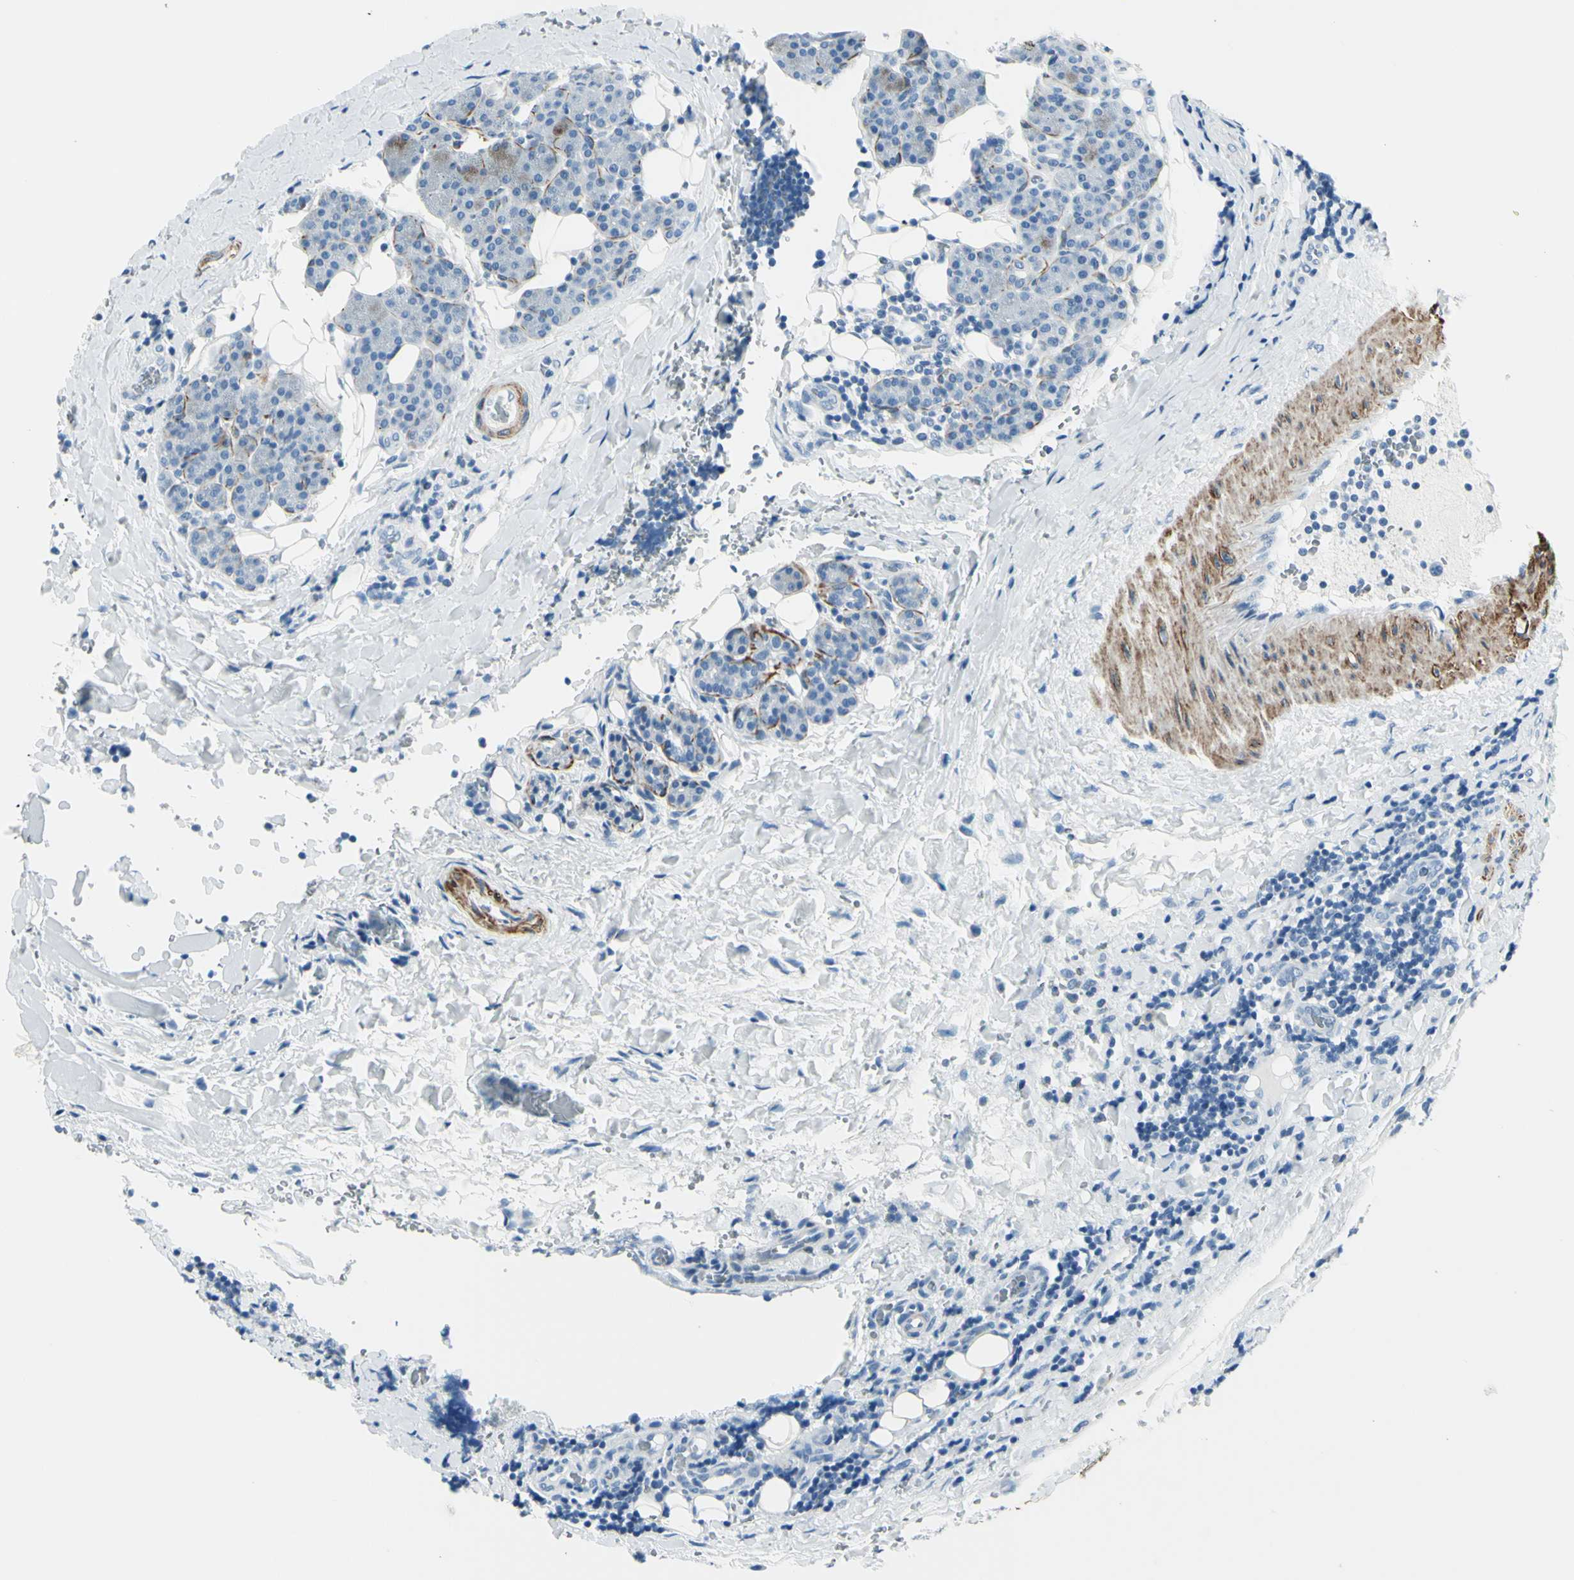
{"staining": {"intensity": "negative", "quantity": "none", "location": "none"}, "tissue": "lymph node", "cell_type": "Germinal center cells", "image_type": "normal", "snomed": [{"axis": "morphology", "description": "Normal tissue, NOS"}, {"axis": "topography", "description": "Lymph node"}, {"axis": "topography", "description": "Salivary gland"}], "caption": "The image displays no significant expression in germinal center cells of lymph node.", "gene": "CDH15", "patient": {"sex": "male", "age": 8}}